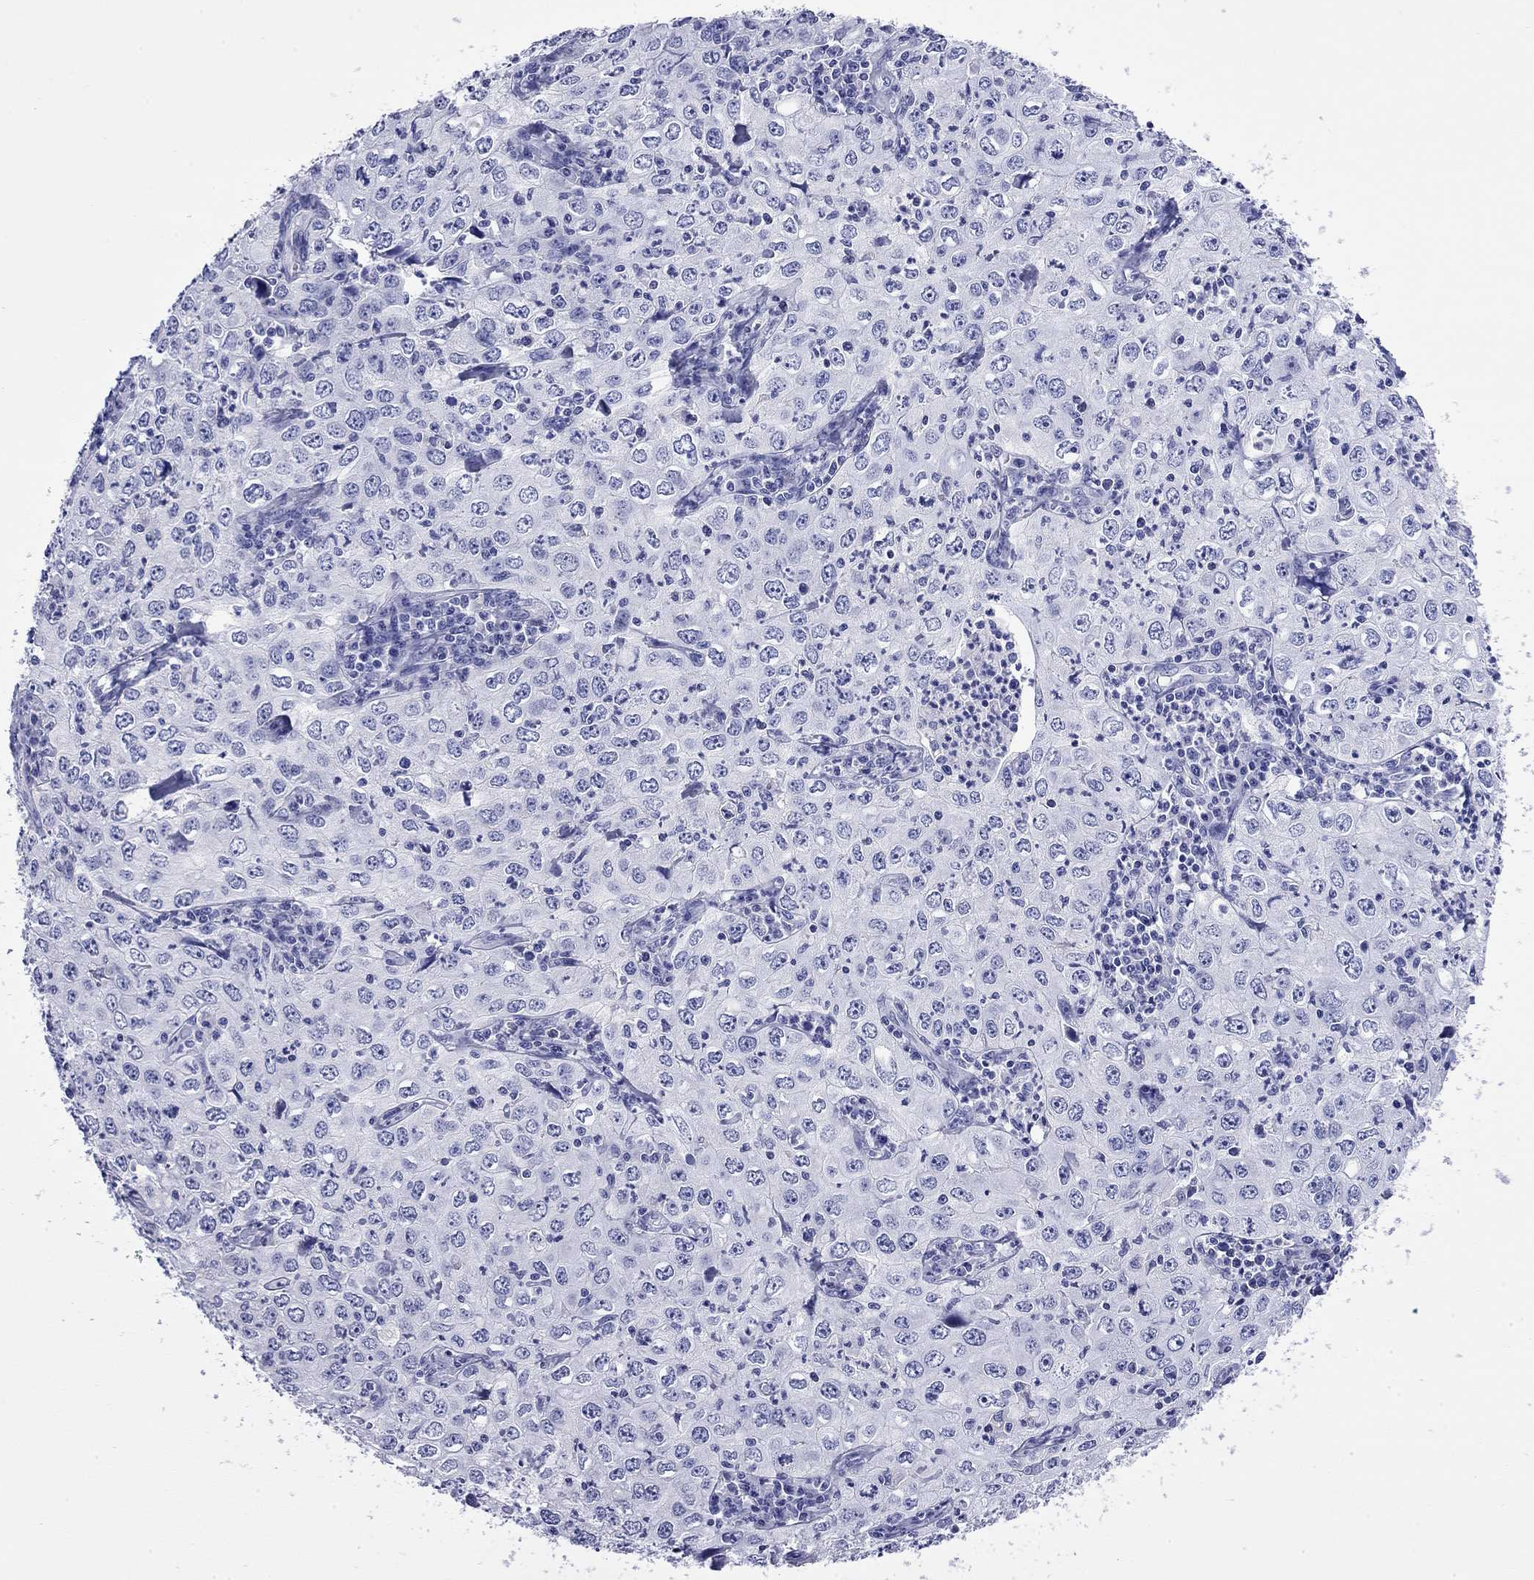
{"staining": {"intensity": "negative", "quantity": "none", "location": "none"}, "tissue": "cervical cancer", "cell_type": "Tumor cells", "image_type": "cancer", "snomed": [{"axis": "morphology", "description": "Squamous cell carcinoma, NOS"}, {"axis": "topography", "description": "Cervix"}], "caption": "A micrograph of human cervical cancer is negative for staining in tumor cells.", "gene": "FIGLA", "patient": {"sex": "female", "age": 24}}